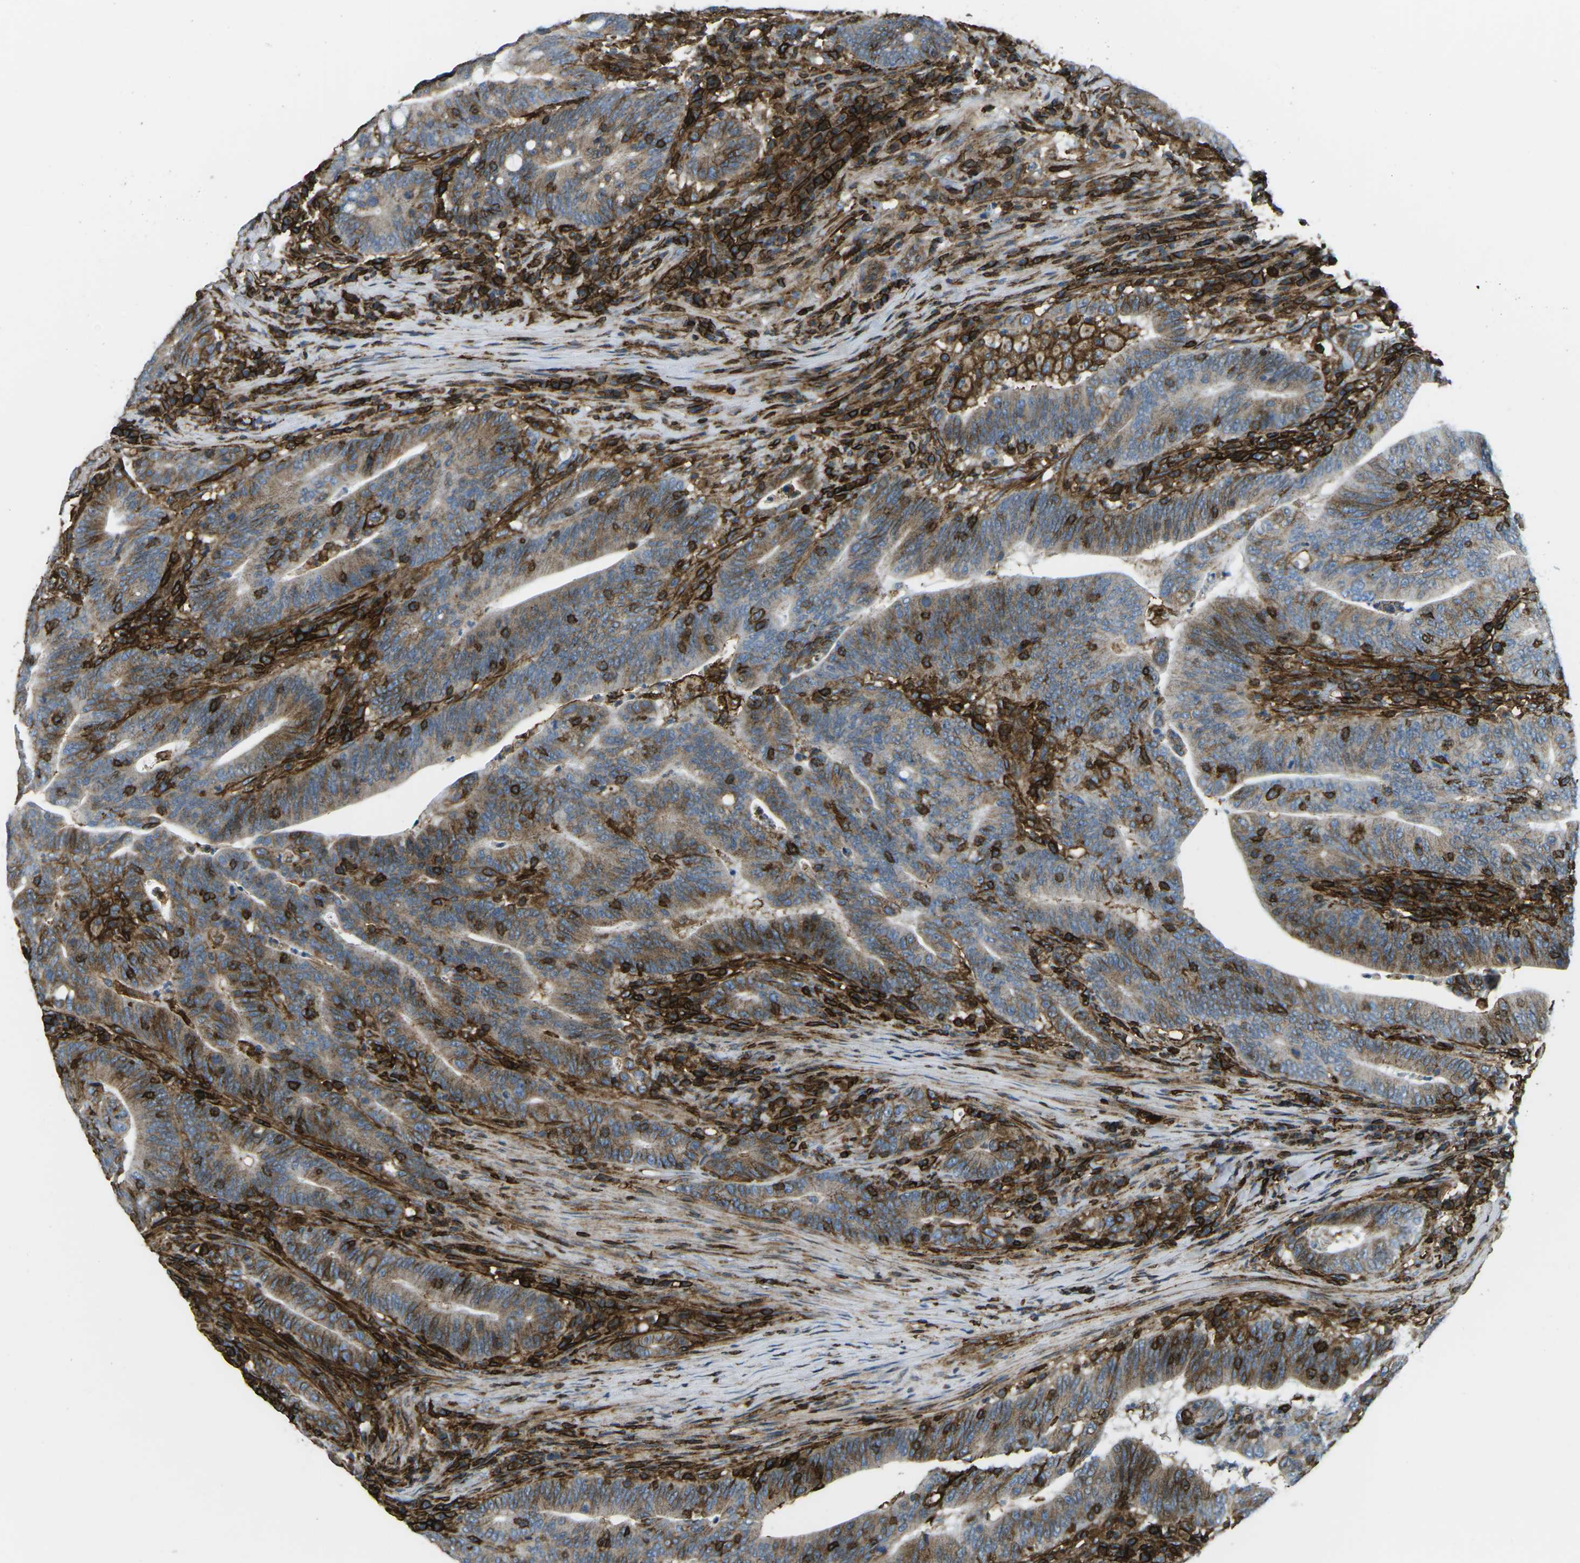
{"staining": {"intensity": "moderate", "quantity": ">75%", "location": "cytoplasmic/membranous"}, "tissue": "colorectal cancer", "cell_type": "Tumor cells", "image_type": "cancer", "snomed": [{"axis": "morphology", "description": "Normal tissue, NOS"}, {"axis": "morphology", "description": "Adenocarcinoma, NOS"}, {"axis": "topography", "description": "Colon"}], "caption": "Protein positivity by immunohistochemistry (IHC) exhibits moderate cytoplasmic/membranous staining in about >75% of tumor cells in adenocarcinoma (colorectal).", "gene": "HLA-B", "patient": {"sex": "female", "age": 66}}